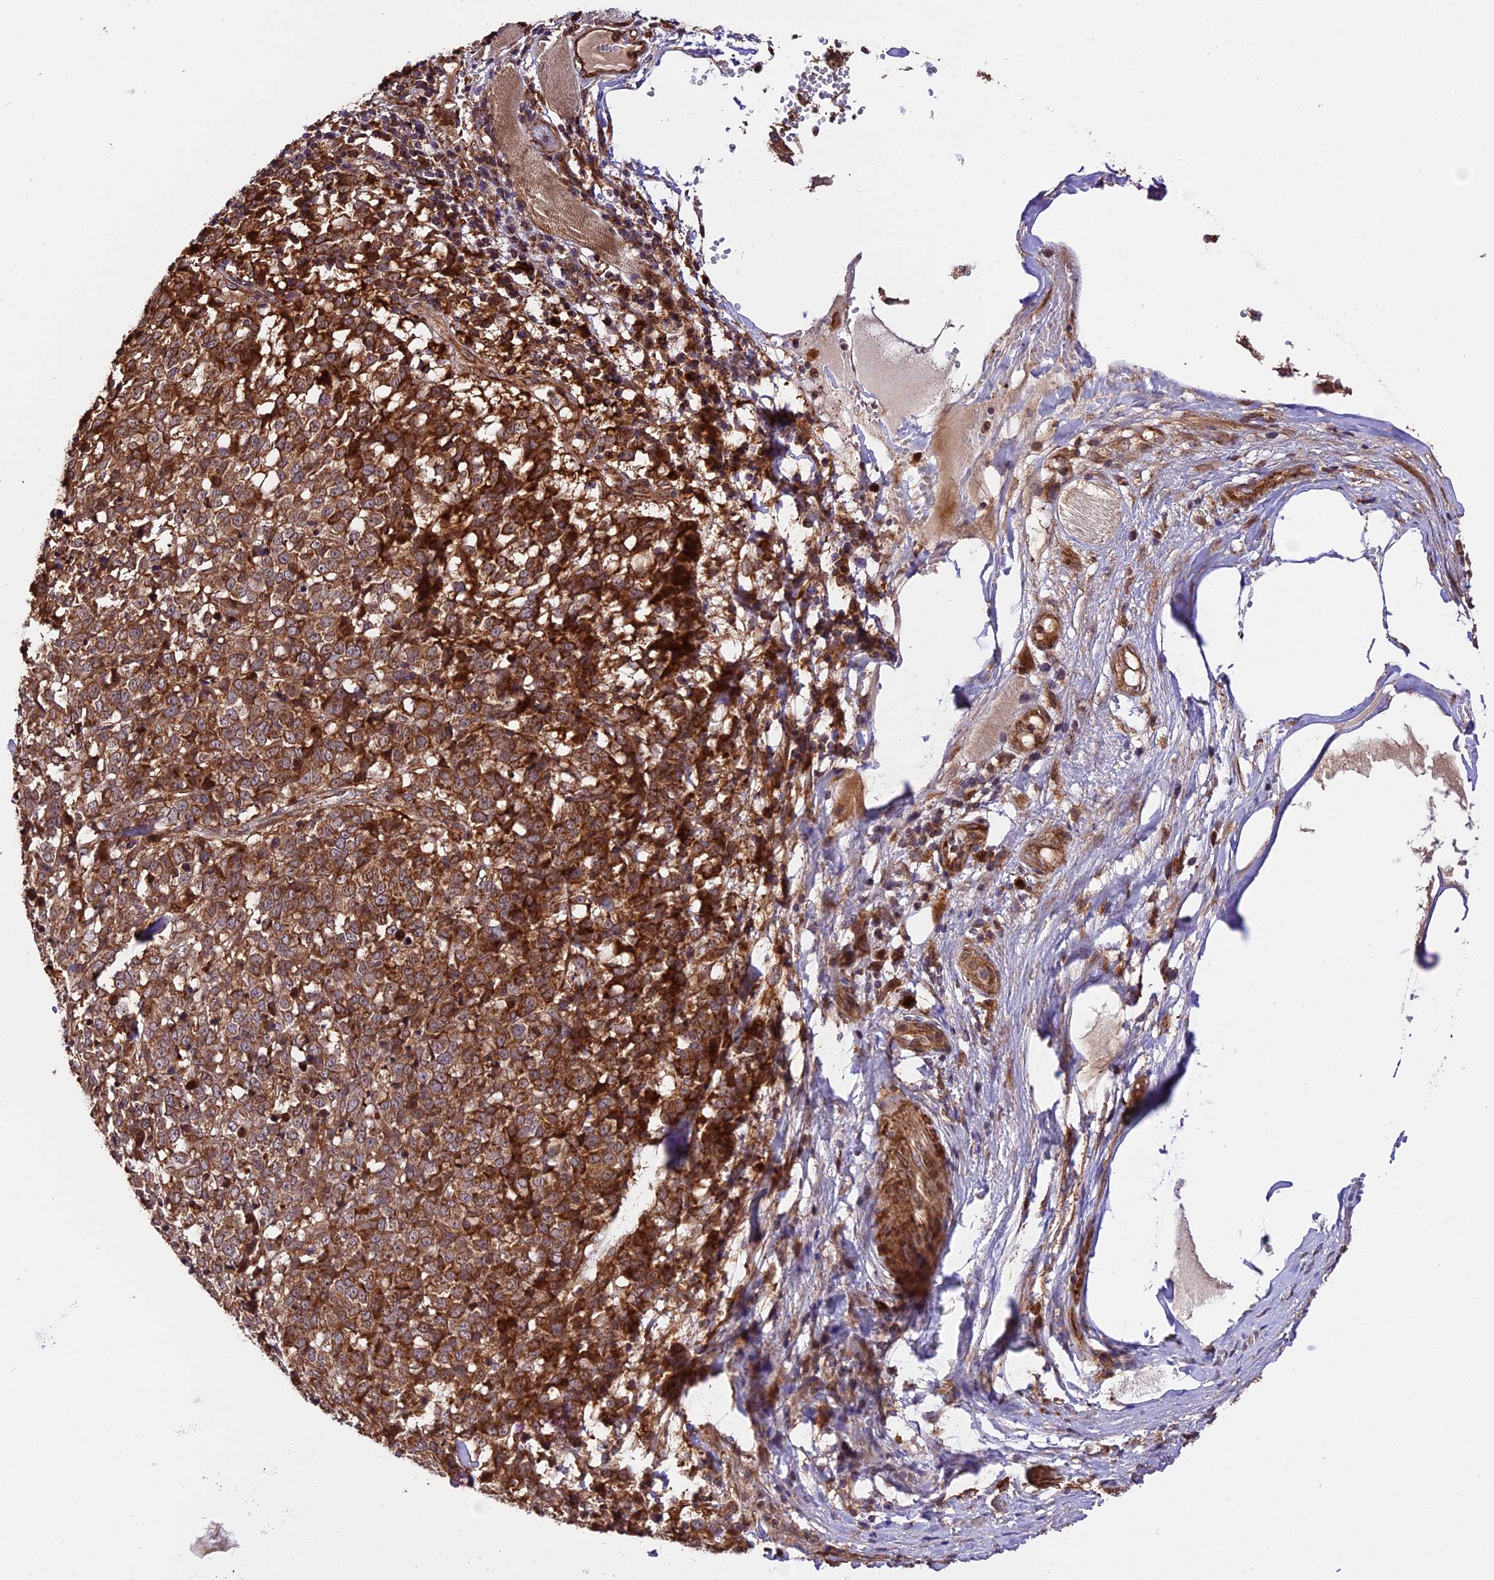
{"staining": {"intensity": "moderate", "quantity": ">75%", "location": "cytoplasmic/membranous"}, "tissue": "melanoma", "cell_type": "Tumor cells", "image_type": "cancer", "snomed": [{"axis": "morphology", "description": "Malignant melanoma, NOS"}, {"axis": "topography", "description": "Skin"}], "caption": "Brown immunohistochemical staining in malignant melanoma exhibits moderate cytoplasmic/membranous positivity in about >75% of tumor cells.", "gene": "HERPUD1", "patient": {"sex": "female", "age": 72}}